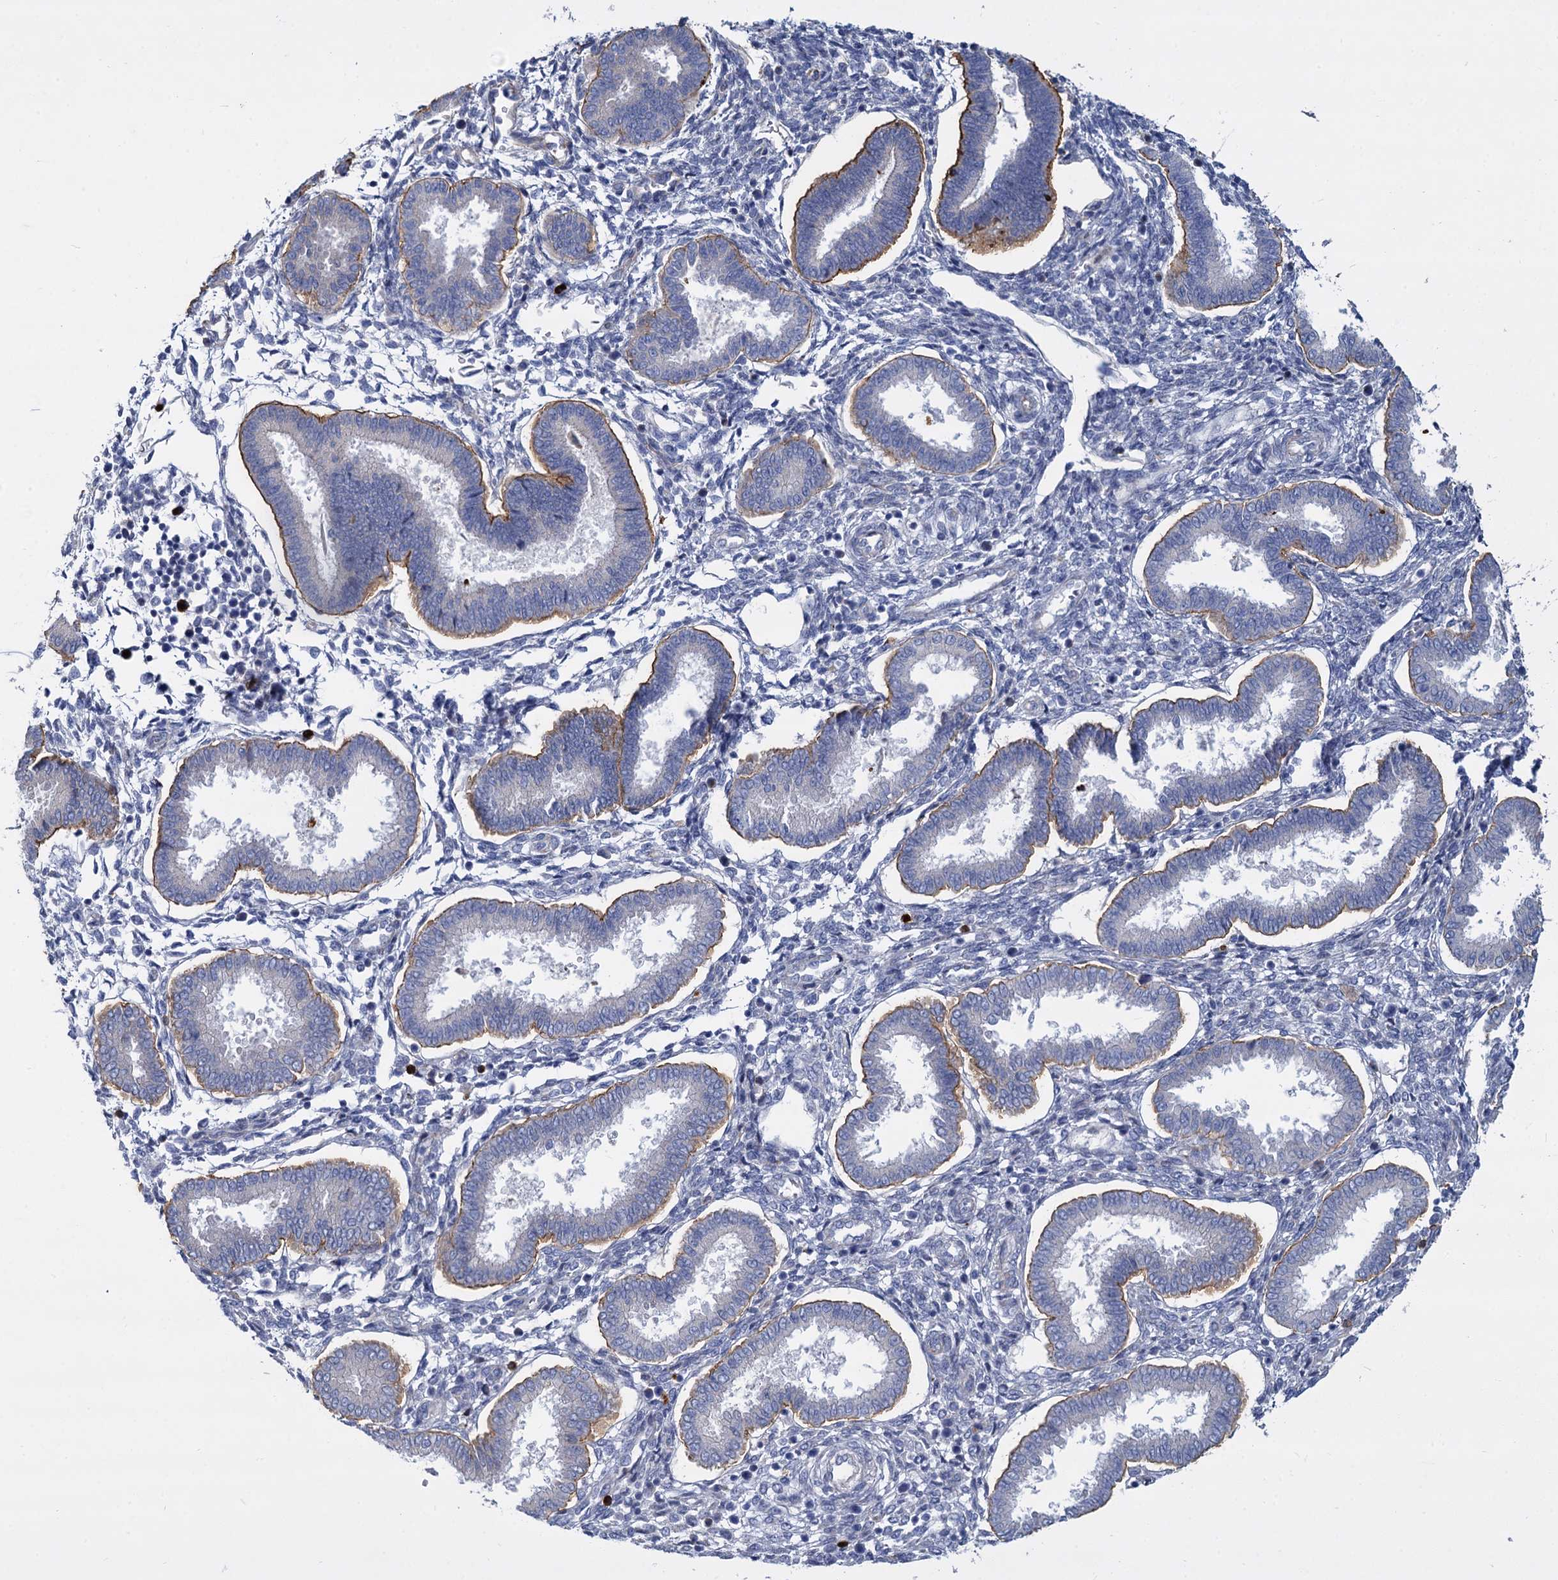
{"staining": {"intensity": "negative", "quantity": "none", "location": "none"}, "tissue": "endometrium", "cell_type": "Cells in endometrial stroma", "image_type": "normal", "snomed": [{"axis": "morphology", "description": "Normal tissue, NOS"}, {"axis": "topography", "description": "Endometrium"}], "caption": "Image shows no protein positivity in cells in endometrial stroma of unremarkable endometrium. (IHC, brightfield microscopy, high magnification).", "gene": "TRIM77", "patient": {"sex": "female", "age": 24}}